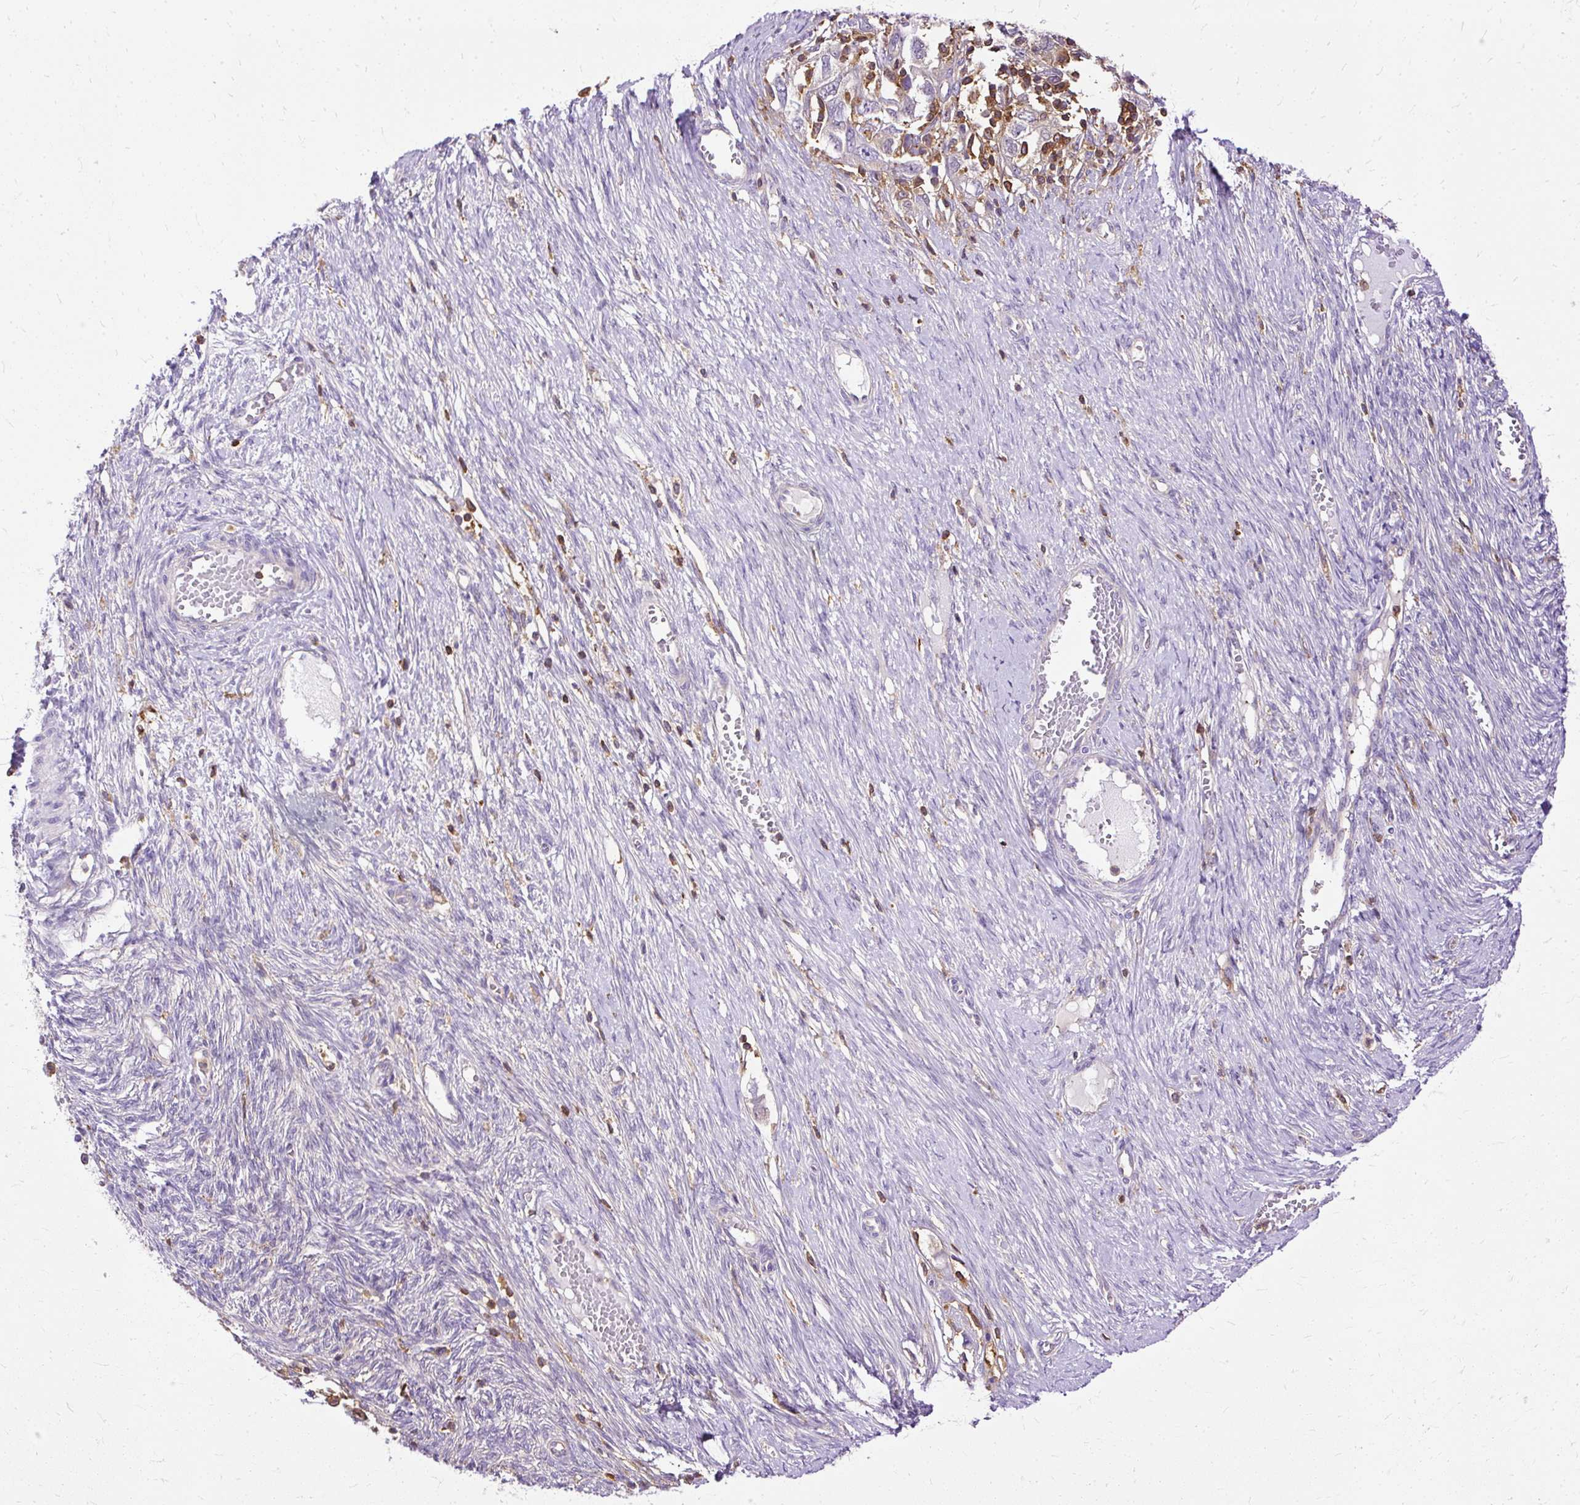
{"staining": {"intensity": "negative", "quantity": "none", "location": "none"}, "tissue": "ovarian cancer", "cell_type": "Tumor cells", "image_type": "cancer", "snomed": [{"axis": "morphology", "description": "Carcinoma, NOS"}, {"axis": "morphology", "description": "Cystadenocarcinoma, serous, NOS"}, {"axis": "topography", "description": "Ovary"}], "caption": "This photomicrograph is of ovarian cancer stained with immunohistochemistry (IHC) to label a protein in brown with the nuclei are counter-stained blue. There is no positivity in tumor cells. The staining was performed using DAB to visualize the protein expression in brown, while the nuclei were stained in blue with hematoxylin (Magnification: 20x).", "gene": "TWF2", "patient": {"sex": "female", "age": 69}}